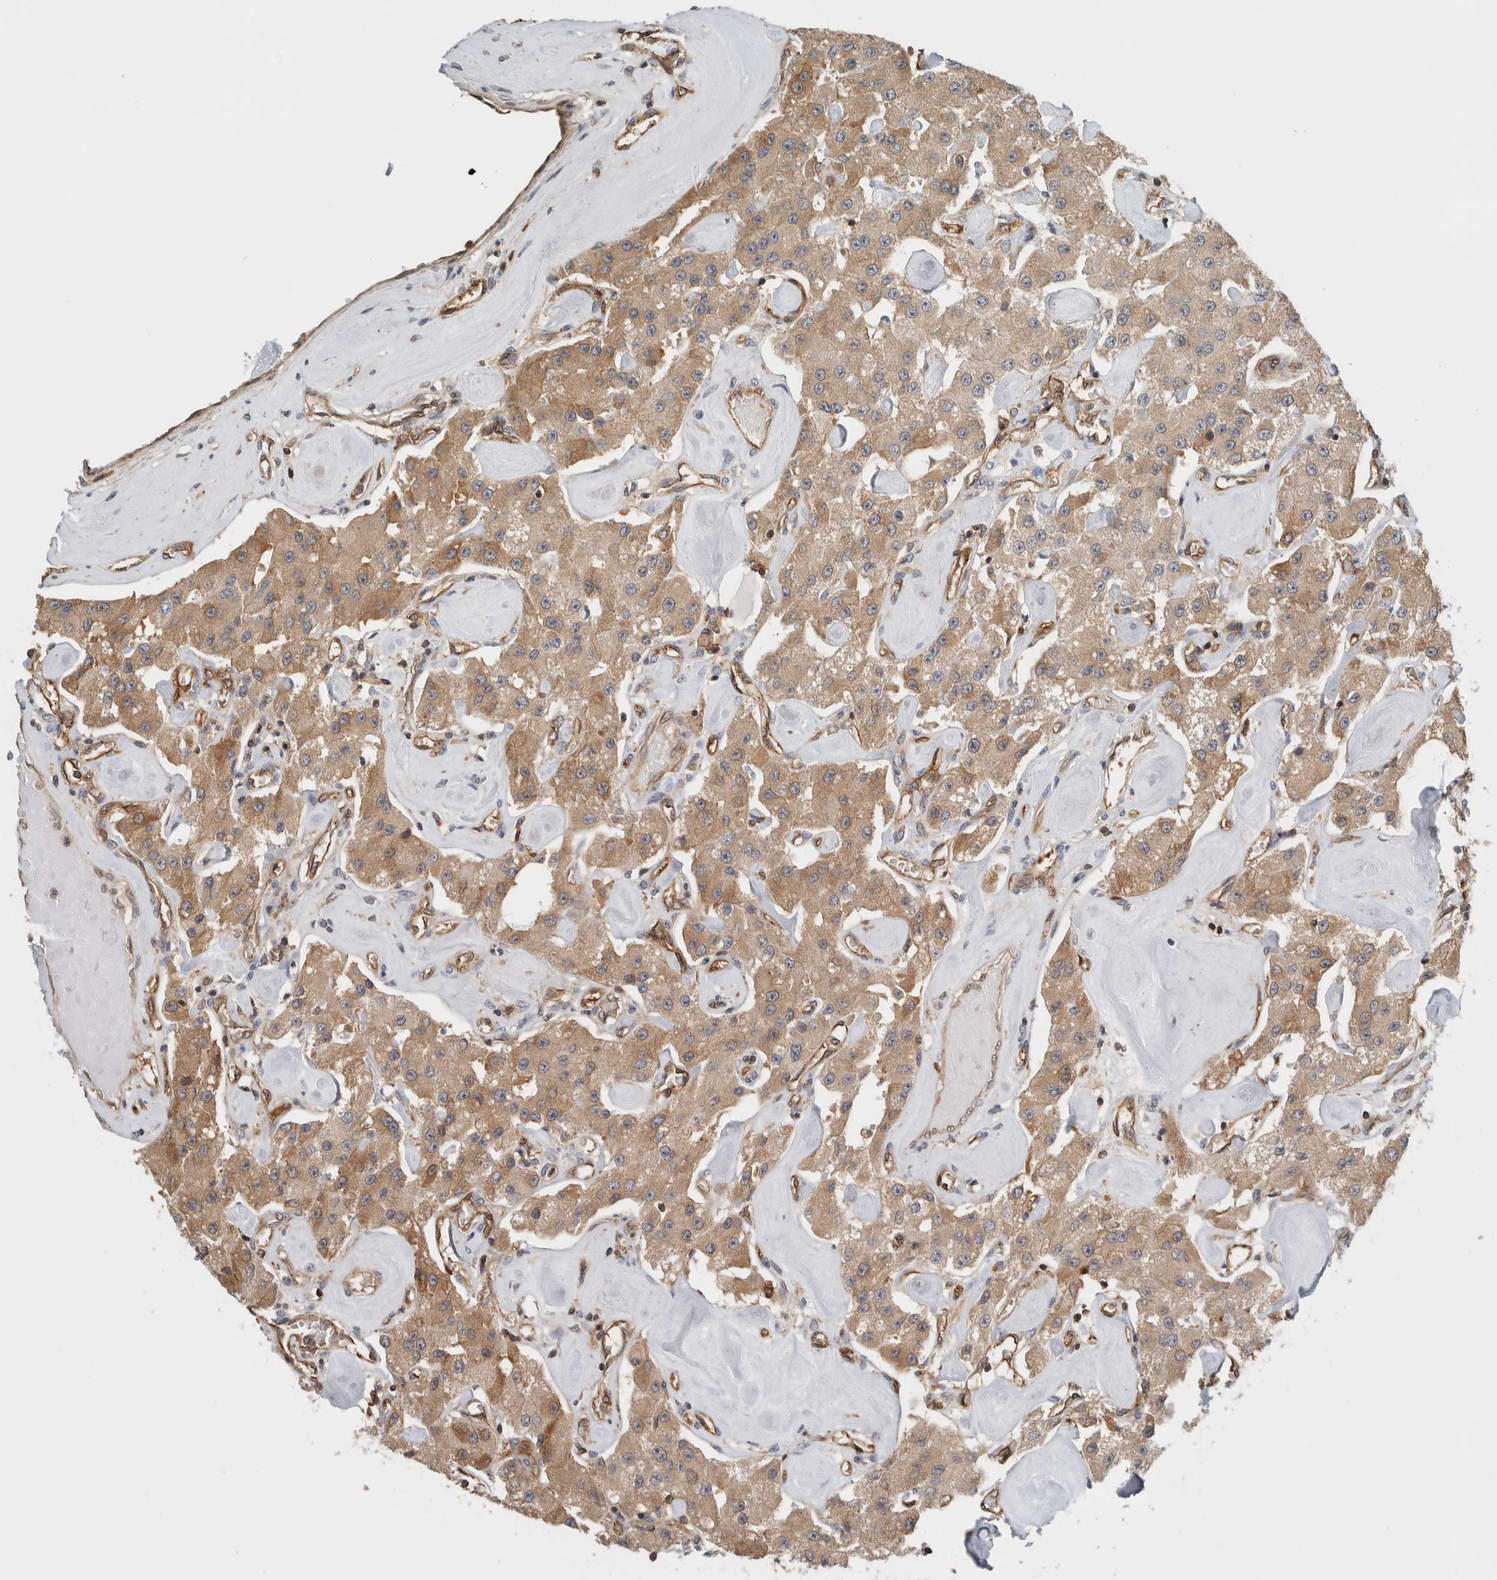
{"staining": {"intensity": "moderate", "quantity": ">75%", "location": "cytoplasmic/membranous"}, "tissue": "carcinoid", "cell_type": "Tumor cells", "image_type": "cancer", "snomed": [{"axis": "morphology", "description": "Carcinoid, malignant, NOS"}, {"axis": "topography", "description": "Pancreas"}], "caption": "Brown immunohistochemical staining in human carcinoid exhibits moderate cytoplasmic/membranous positivity in about >75% of tumor cells. The staining was performed using DAB to visualize the protein expression in brown, while the nuclei were stained in blue with hematoxylin (Magnification: 20x).", "gene": "PFDN4", "patient": {"sex": "male", "age": 41}}